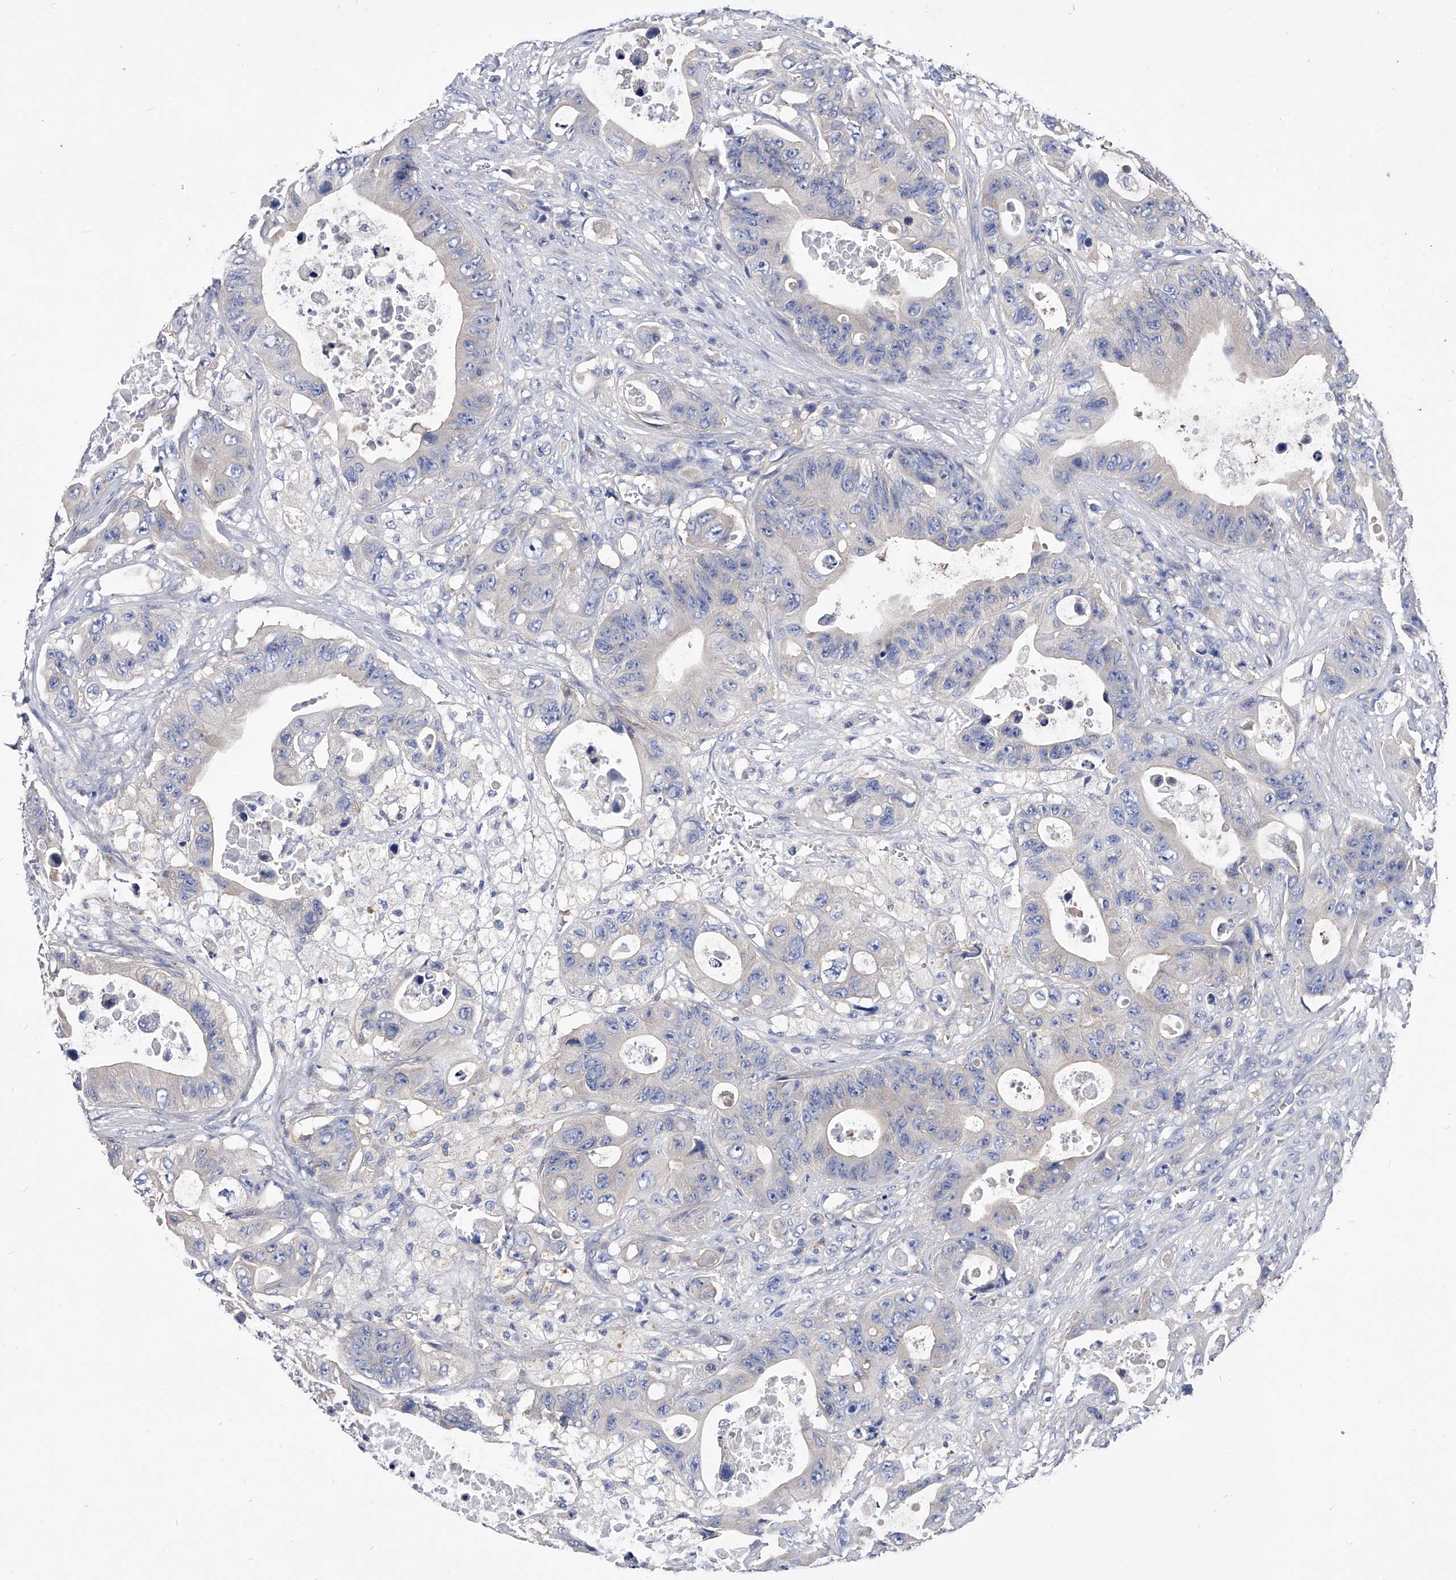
{"staining": {"intensity": "negative", "quantity": "none", "location": "none"}, "tissue": "colorectal cancer", "cell_type": "Tumor cells", "image_type": "cancer", "snomed": [{"axis": "morphology", "description": "Adenocarcinoma, NOS"}, {"axis": "topography", "description": "Colon"}], "caption": "High power microscopy image of an IHC micrograph of colorectal cancer, revealing no significant staining in tumor cells.", "gene": "PPP5C", "patient": {"sex": "female", "age": 46}}